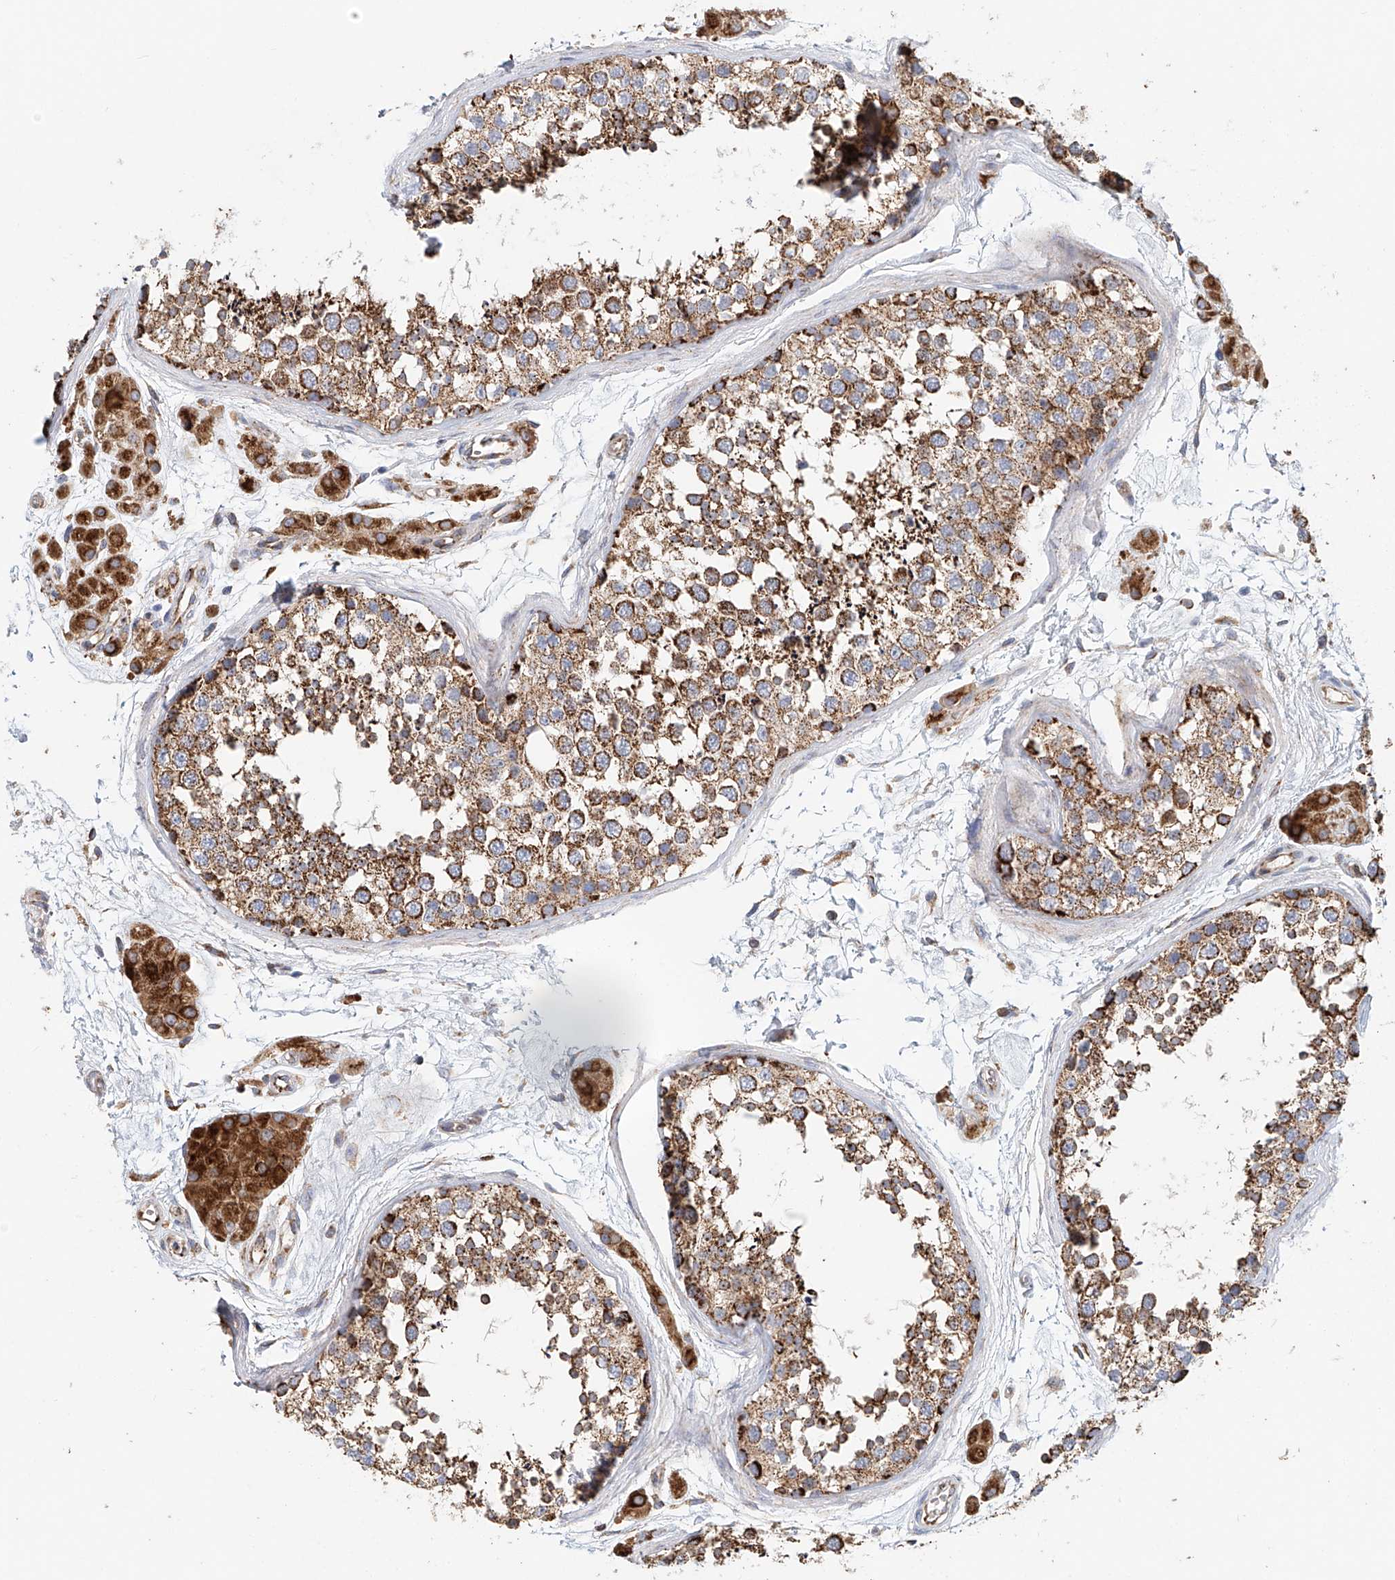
{"staining": {"intensity": "moderate", "quantity": ">75%", "location": "cytoplasmic/membranous"}, "tissue": "testis", "cell_type": "Cells in seminiferous ducts", "image_type": "normal", "snomed": [{"axis": "morphology", "description": "Normal tissue, NOS"}, {"axis": "topography", "description": "Testis"}], "caption": "Testis stained with DAB IHC displays medium levels of moderate cytoplasmic/membranous positivity in approximately >75% of cells in seminiferous ducts.", "gene": "MCL1", "patient": {"sex": "male", "age": 56}}